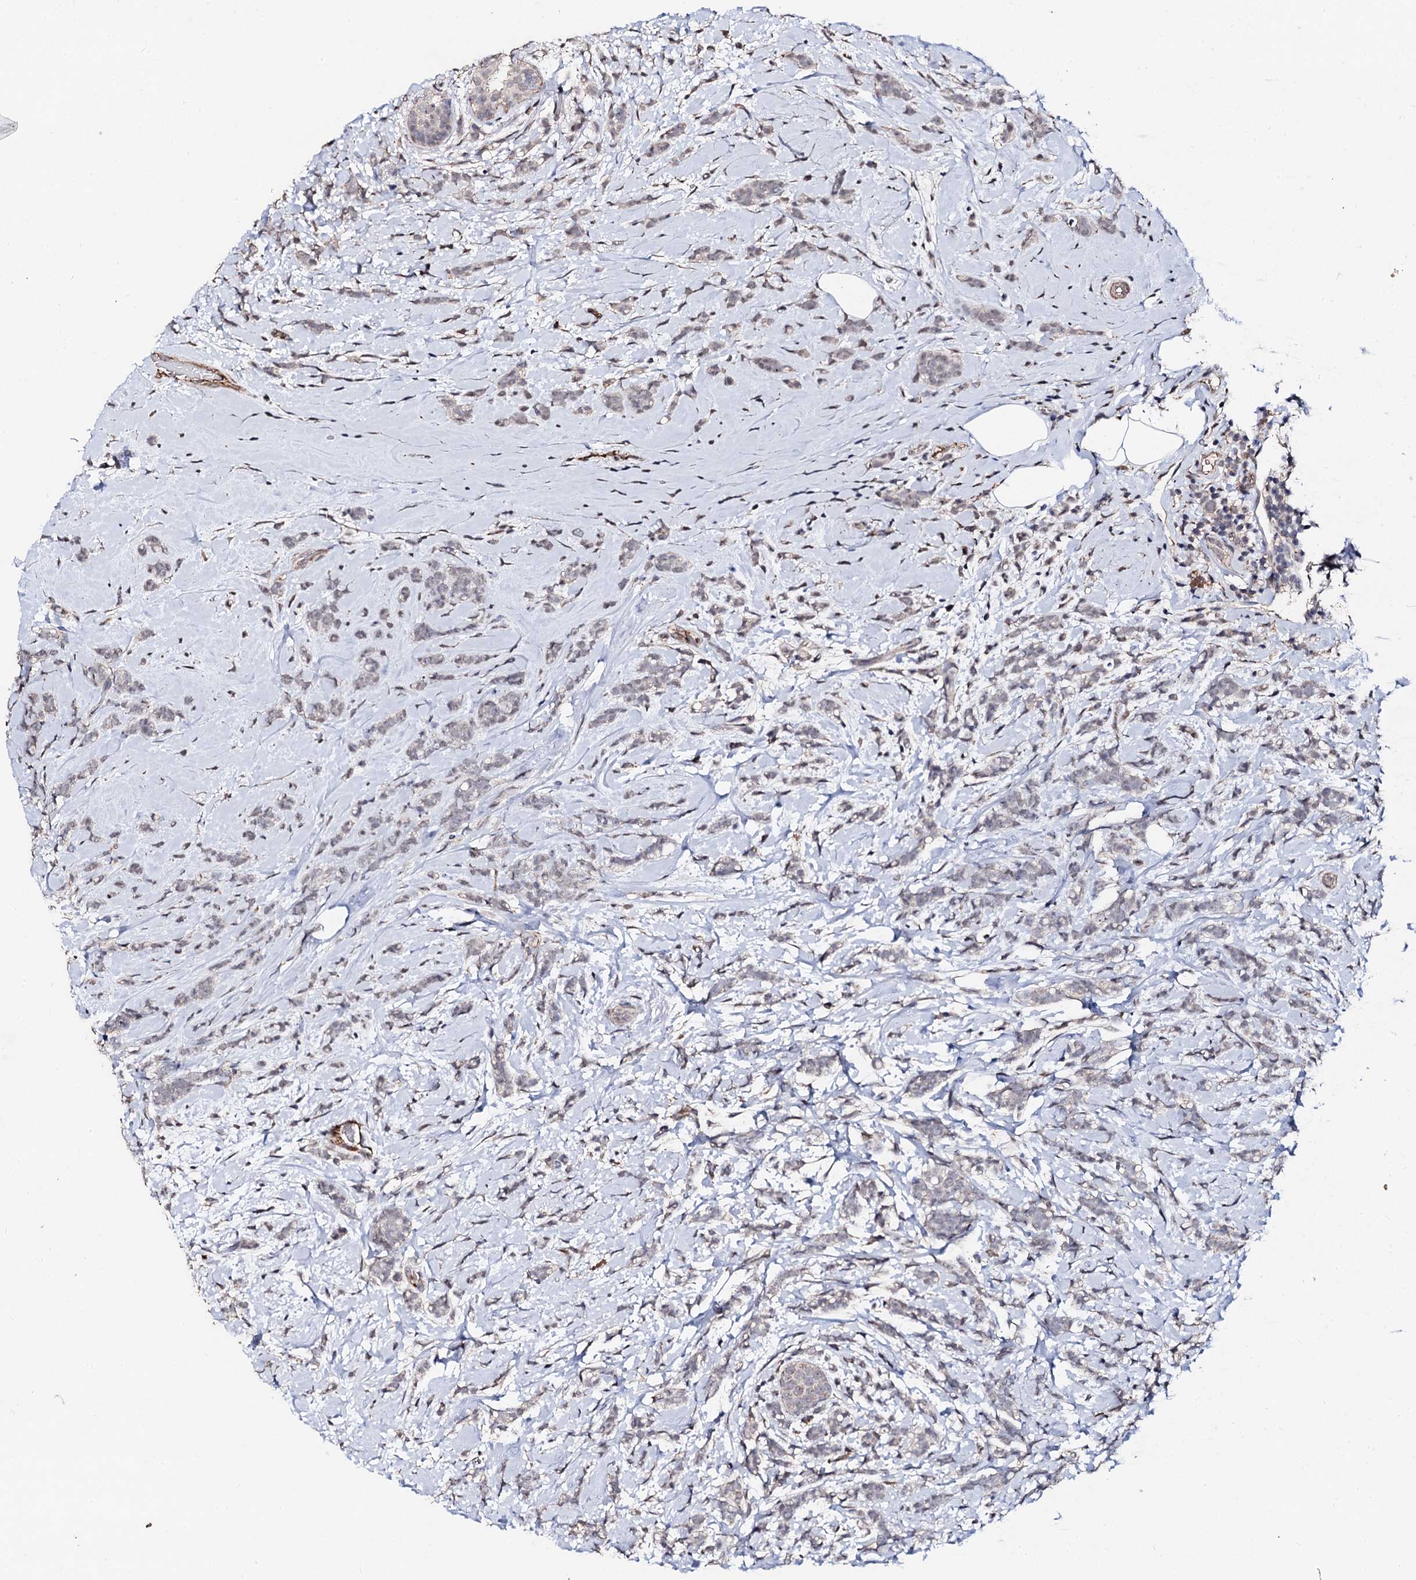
{"staining": {"intensity": "negative", "quantity": "none", "location": "none"}, "tissue": "breast cancer", "cell_type": "Tumor cells", "image_type": "cancer", "snomed": [{"axis": "morphology", "description": "Lobular carcinoma"}, {"axis": "topography", "description": "Breast"}], "caption": "The immunohistochemistry micrograph has no significant positivity in tumor cells of breast lobular carcinoma tissue.", "gene": "PPTC7", "patient": {"sex": "female", "age": 58}}